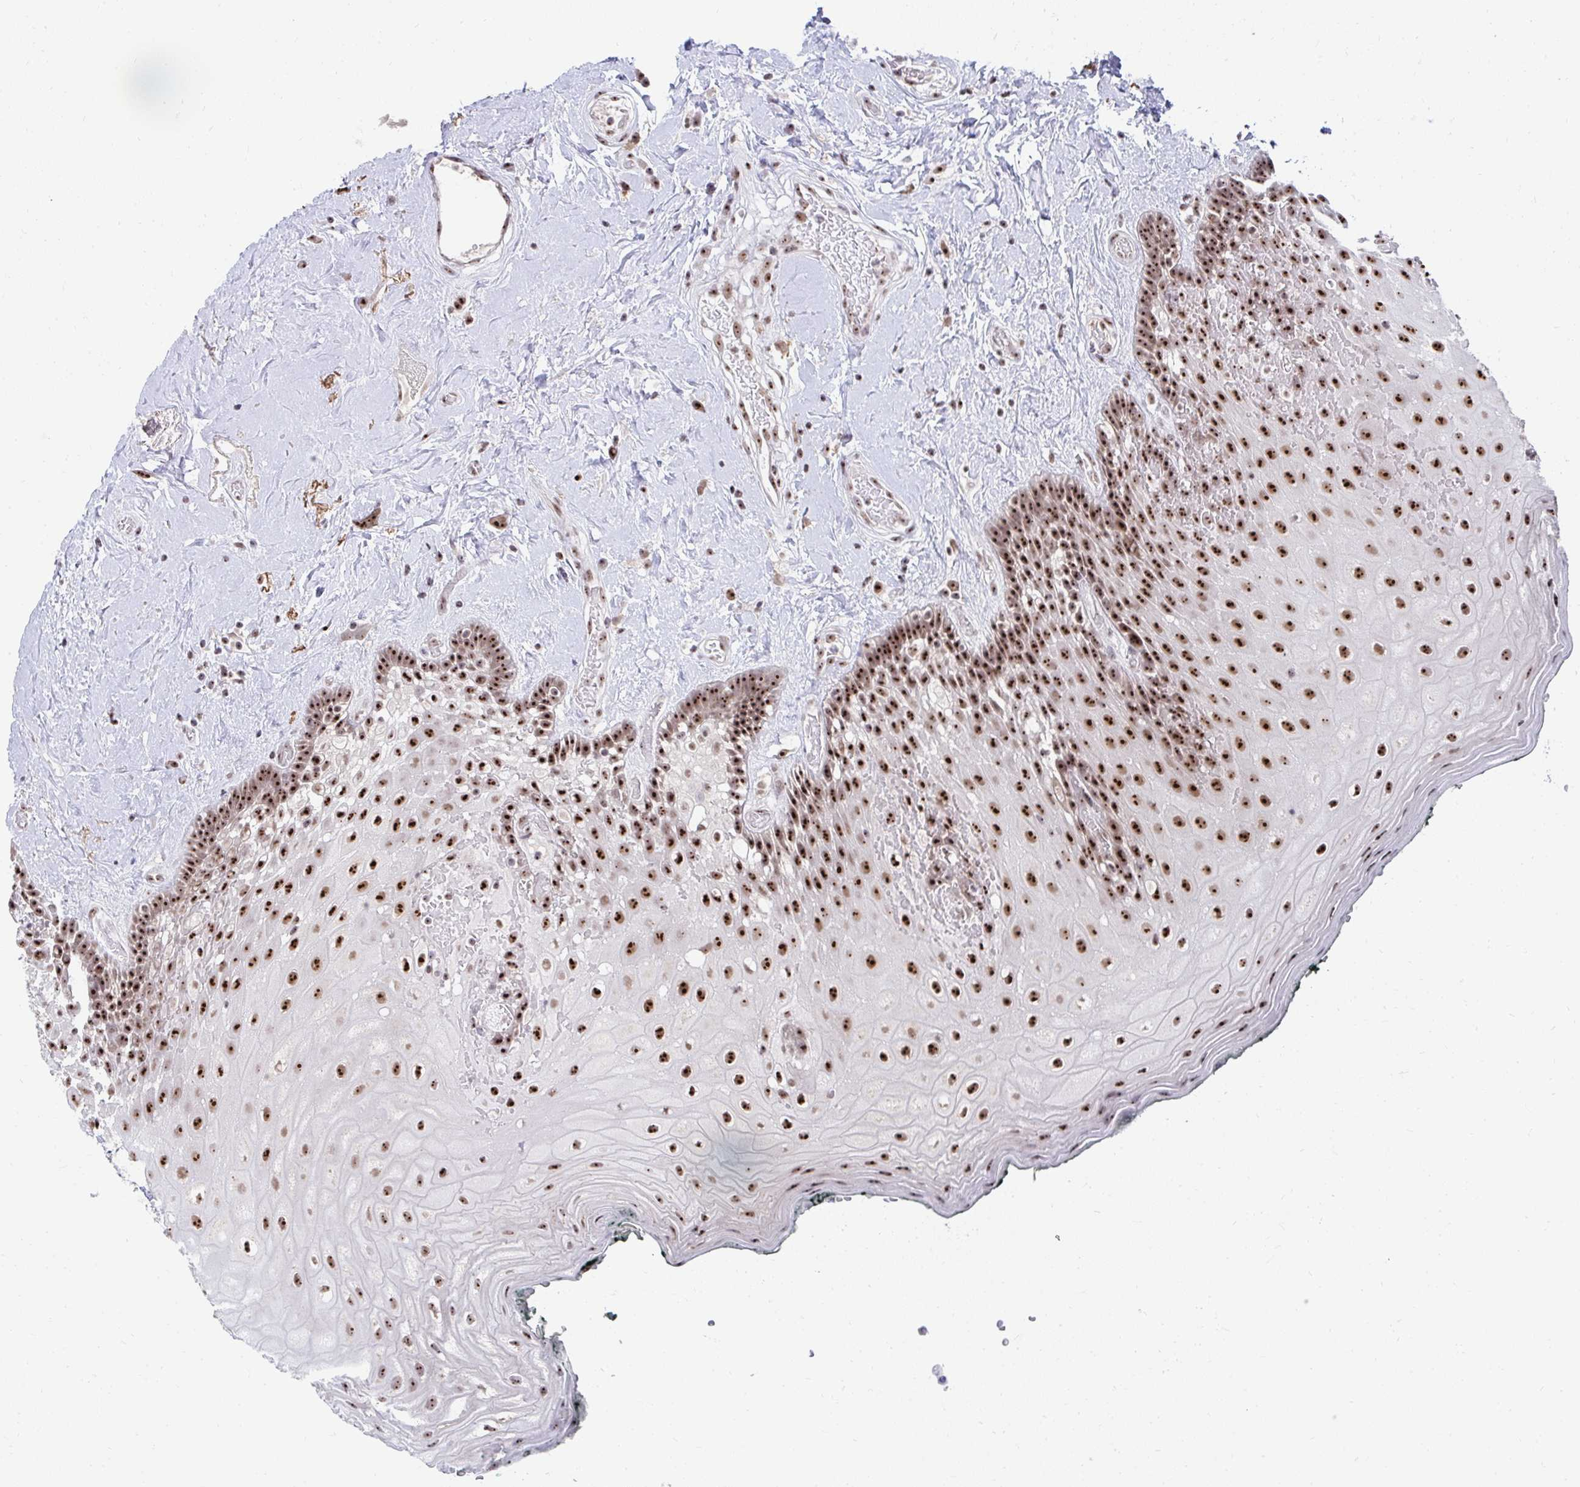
{"staining": {"intensity": "strong", "quantity": ">75%", "location": "nuclear"}, "tissue": "oral mucosa", "cell_type": "Squamous epithelial cells", "image_type": "normal", "snomed": [{"axis": "morphology", "description": "Normal tissue, NOS"}, {"axis": "morphology", "description": "Squamous cell carcinoma, NOS"}, {"axis": "topography", "description": "Oral tissue"}, {"axis": "topography", "description": "Head-Neck"}], "caption": "A brown stain highlights strong nuclear expression of a protein in squamous epithelial cells of normal human oral mucosa. The staining is performed using DAB brown chromogen to label protein expression. The nuclei are counter-stained blue using hematoxylin.", "gene": "HIRA", "patient": {"sex": "male", "age": 64}}